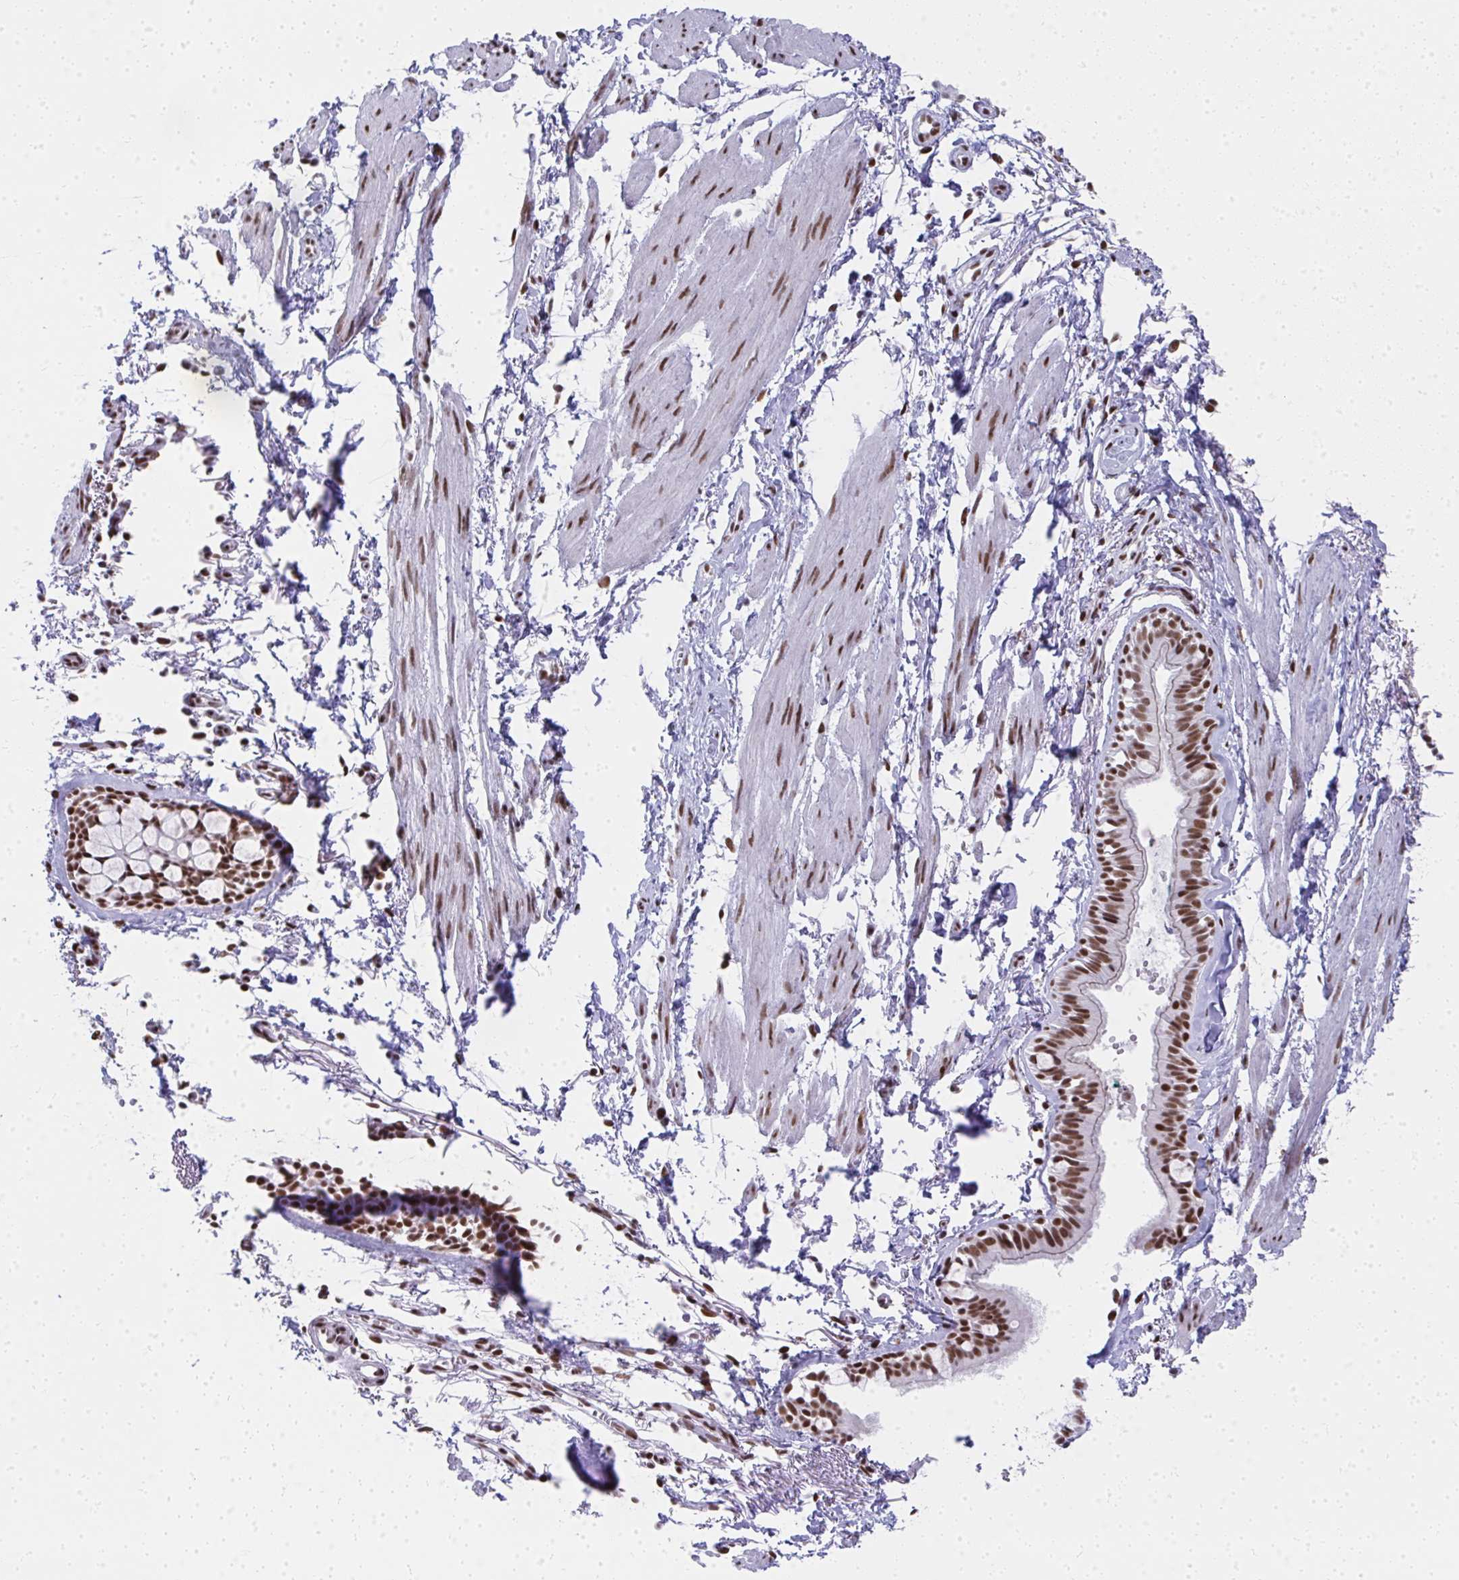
{"staining": {"intensity": "moderate", "quantity": ">75%", "location": "nuclear"}, "tissue": "bronchus", "cell_type": "Respiratory epithelial cells", "image_type": "normal", "snomed": [{"axis": "morphology", "description": "Normal tissue, NOS"}, {"axis": "topography", "description": "Cartilage tissue"}, {"axis": "topography", "description": "Bronchus"}, {"axis": "topography", "description": "Peripheral nerve tissue"}], "caption": "Unremarkable bronchus reveals moderate nuclear staining in approximately >75% of respiratory epithelial cells.", "gene": "CREBBP", "patient": {"sex": "female", "age": 59}}